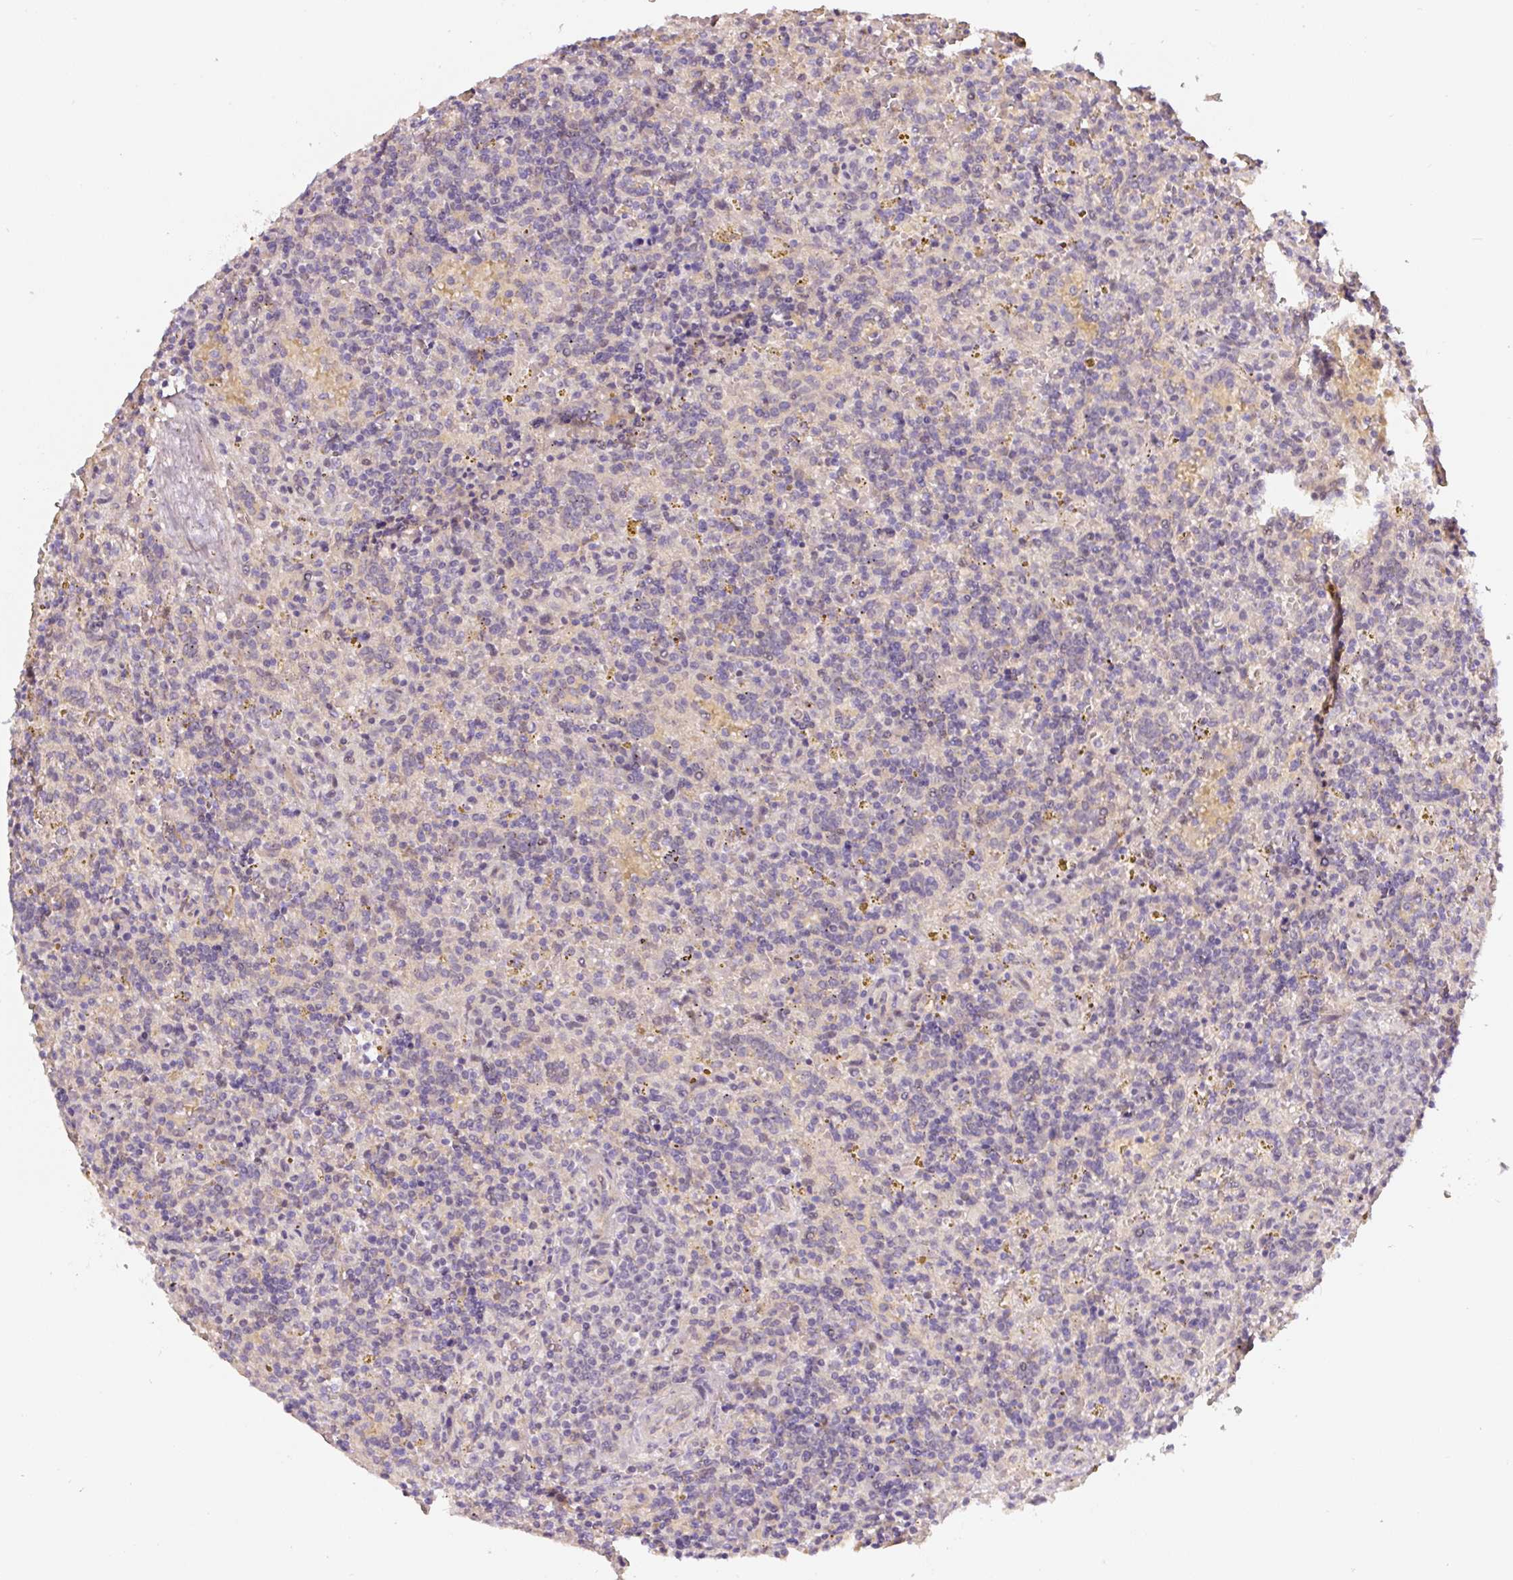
{"staining": {"intensity": "negative", "quantity": "none", "location": "none"}, "tissue": "lymphoma", "cell_type": "Tumor cells", "image_type": "cancer", "snomed": [{"axis": "morphology", "description": "Malignant lymphoma, non-Hodgkin's type, Low grade"}, {"axis": "topography", "description": "Spleen"}], "caption": "A high-resolution image shows immunohistochemistry staining of malignant lymphoma, non-Hodgkin's type (low-grade), which reveals no significant staining in tumor cells. (DAB (3,3'-diaminobenzidine) immunohistochemistry (IHC) with hematoxylin counter stain).", "gene": "PWWP3B", "patient": {"sex": "male", "age": 67}}